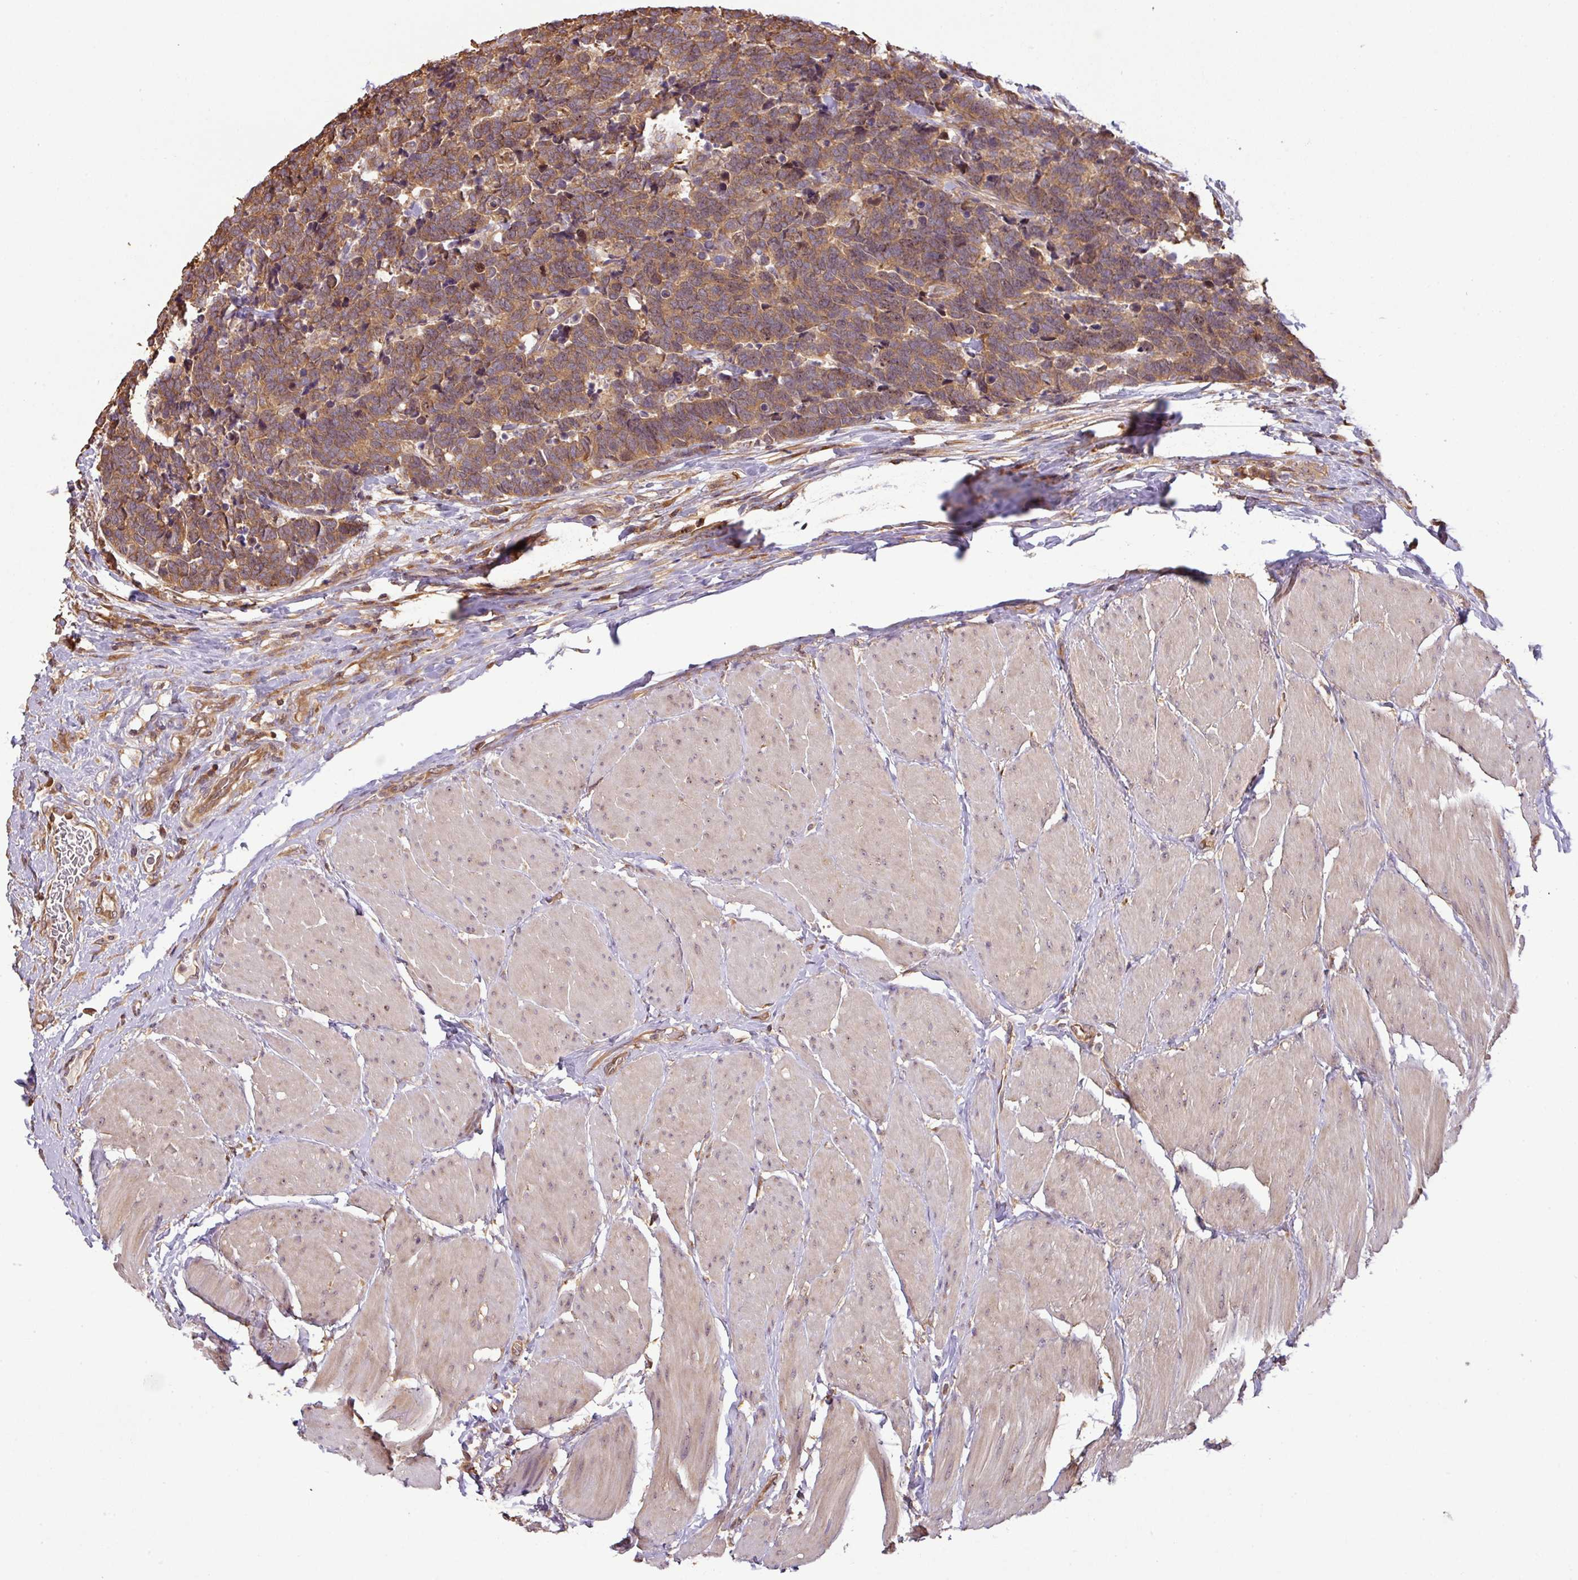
{"staining": {"intensity": "moderate", "quantity": ">75%", "location": "cytoplasmic/membranous"}, "tissue": "carcinoid", "cell_type": "Tumor cells", "image_type": "cancer", "snomed": [{"axis": "morphology", "description": "Carcinoma, NOS"}, {"axis": "morphology", "description": "Carcinoid, malignant, NOS"}, {"axis": "topography", "description": "Urinary bladder"}], "caption": "DAB (3,3'-diaminobenzidine) immunohistochemical staining of carcinoid reveals moderate cytoplasmic/membranous protein expression in approximately >75% of tumor cells.", "gene": "VENTX", "patient": {"sex": "male", "age": 57}}